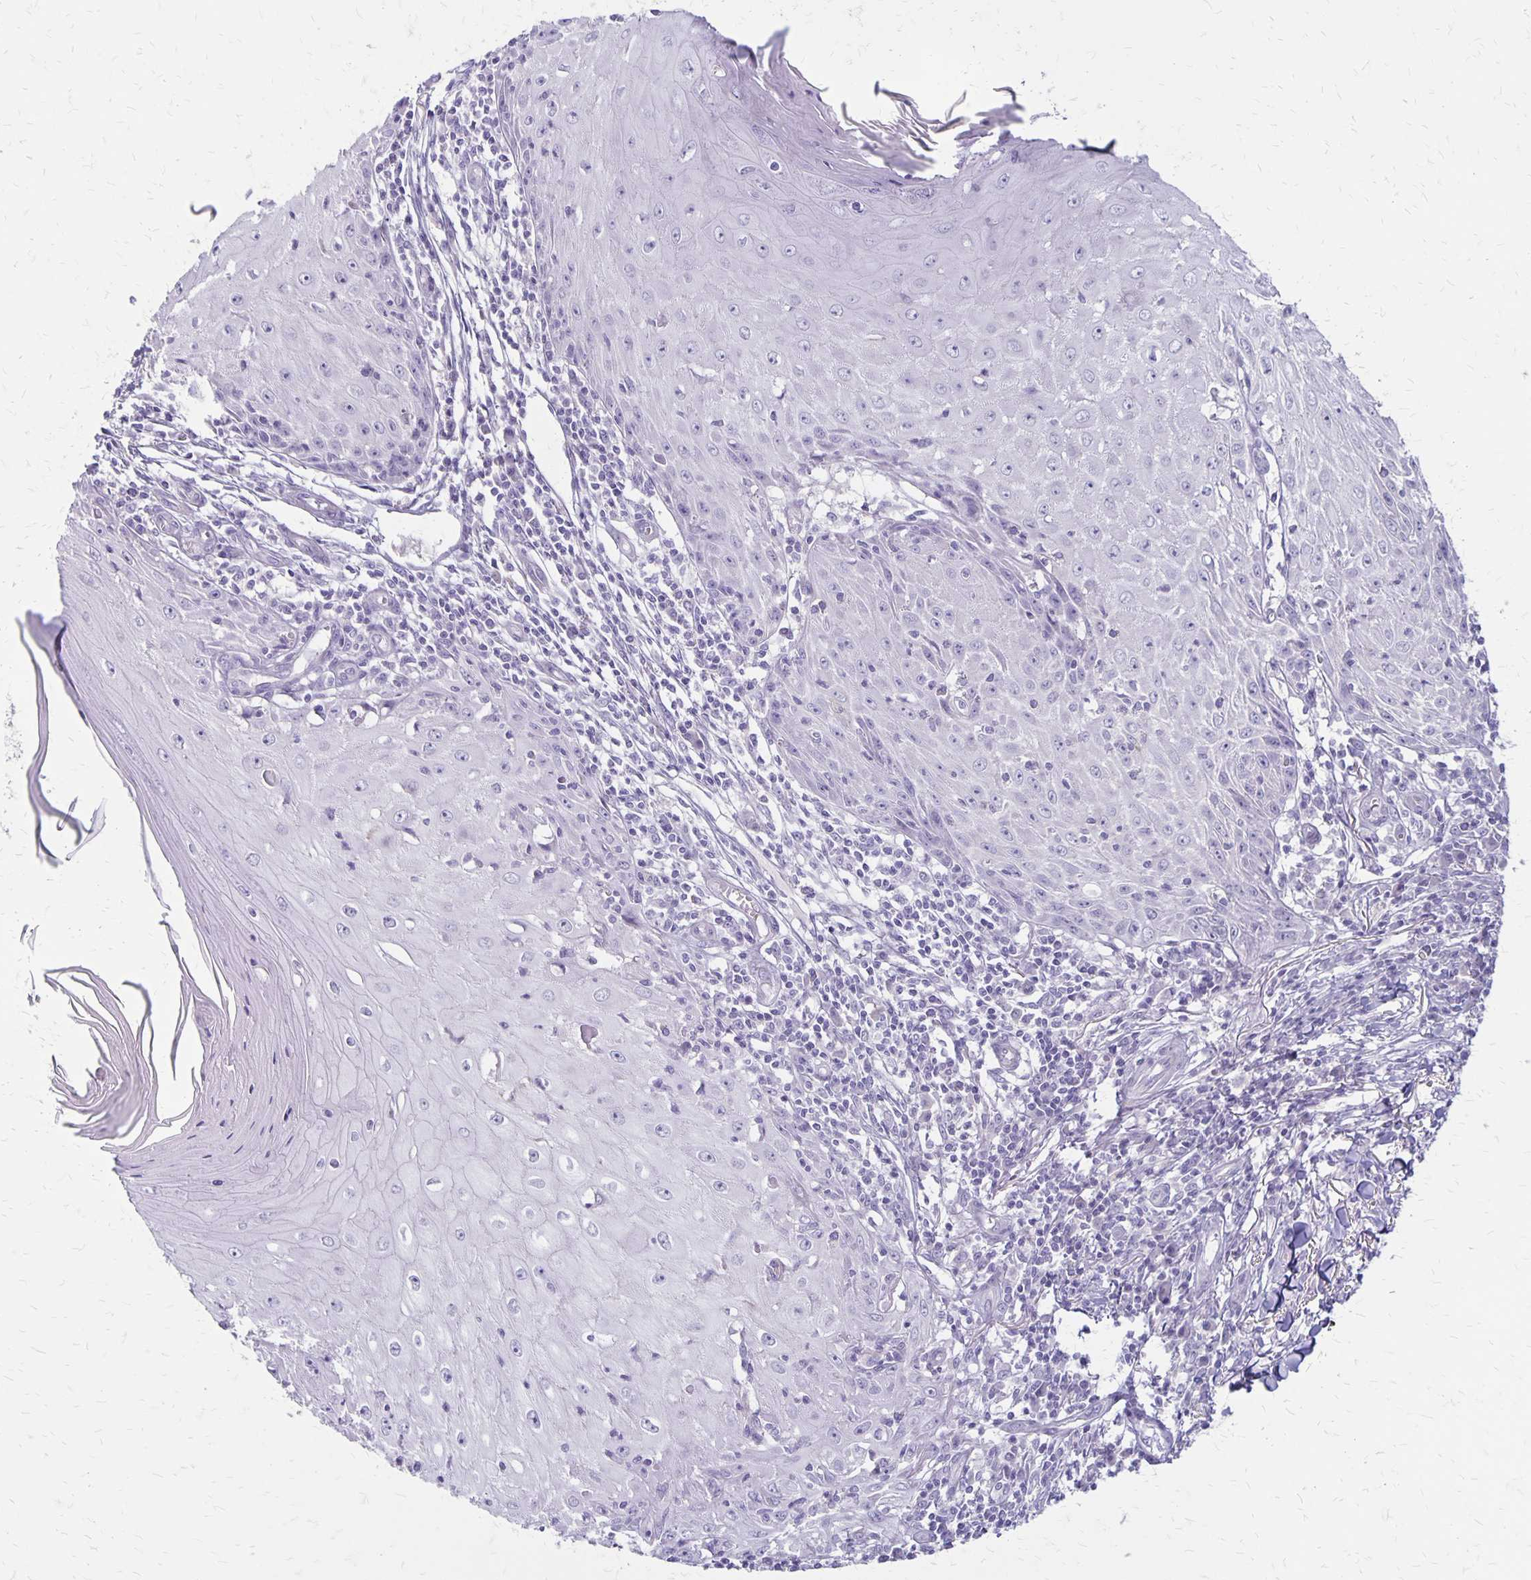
{"staining": {"intensity": "negative", "quantity": "none", "location": "none"}, "tissue": "skin cancer", "cell_type": "Tumor cells", "image_type": "cancer", "snomed": [{"axis": "morphology", "description": "Squamous cell carcinoma, NOS"}, {"axis": "topography", "description": "Skin"}], "caption": "Tumor cells show no significant positivity in skin cancer.", "gene": "HOMER1", "patient": {"sex": "female", "age": 73}}